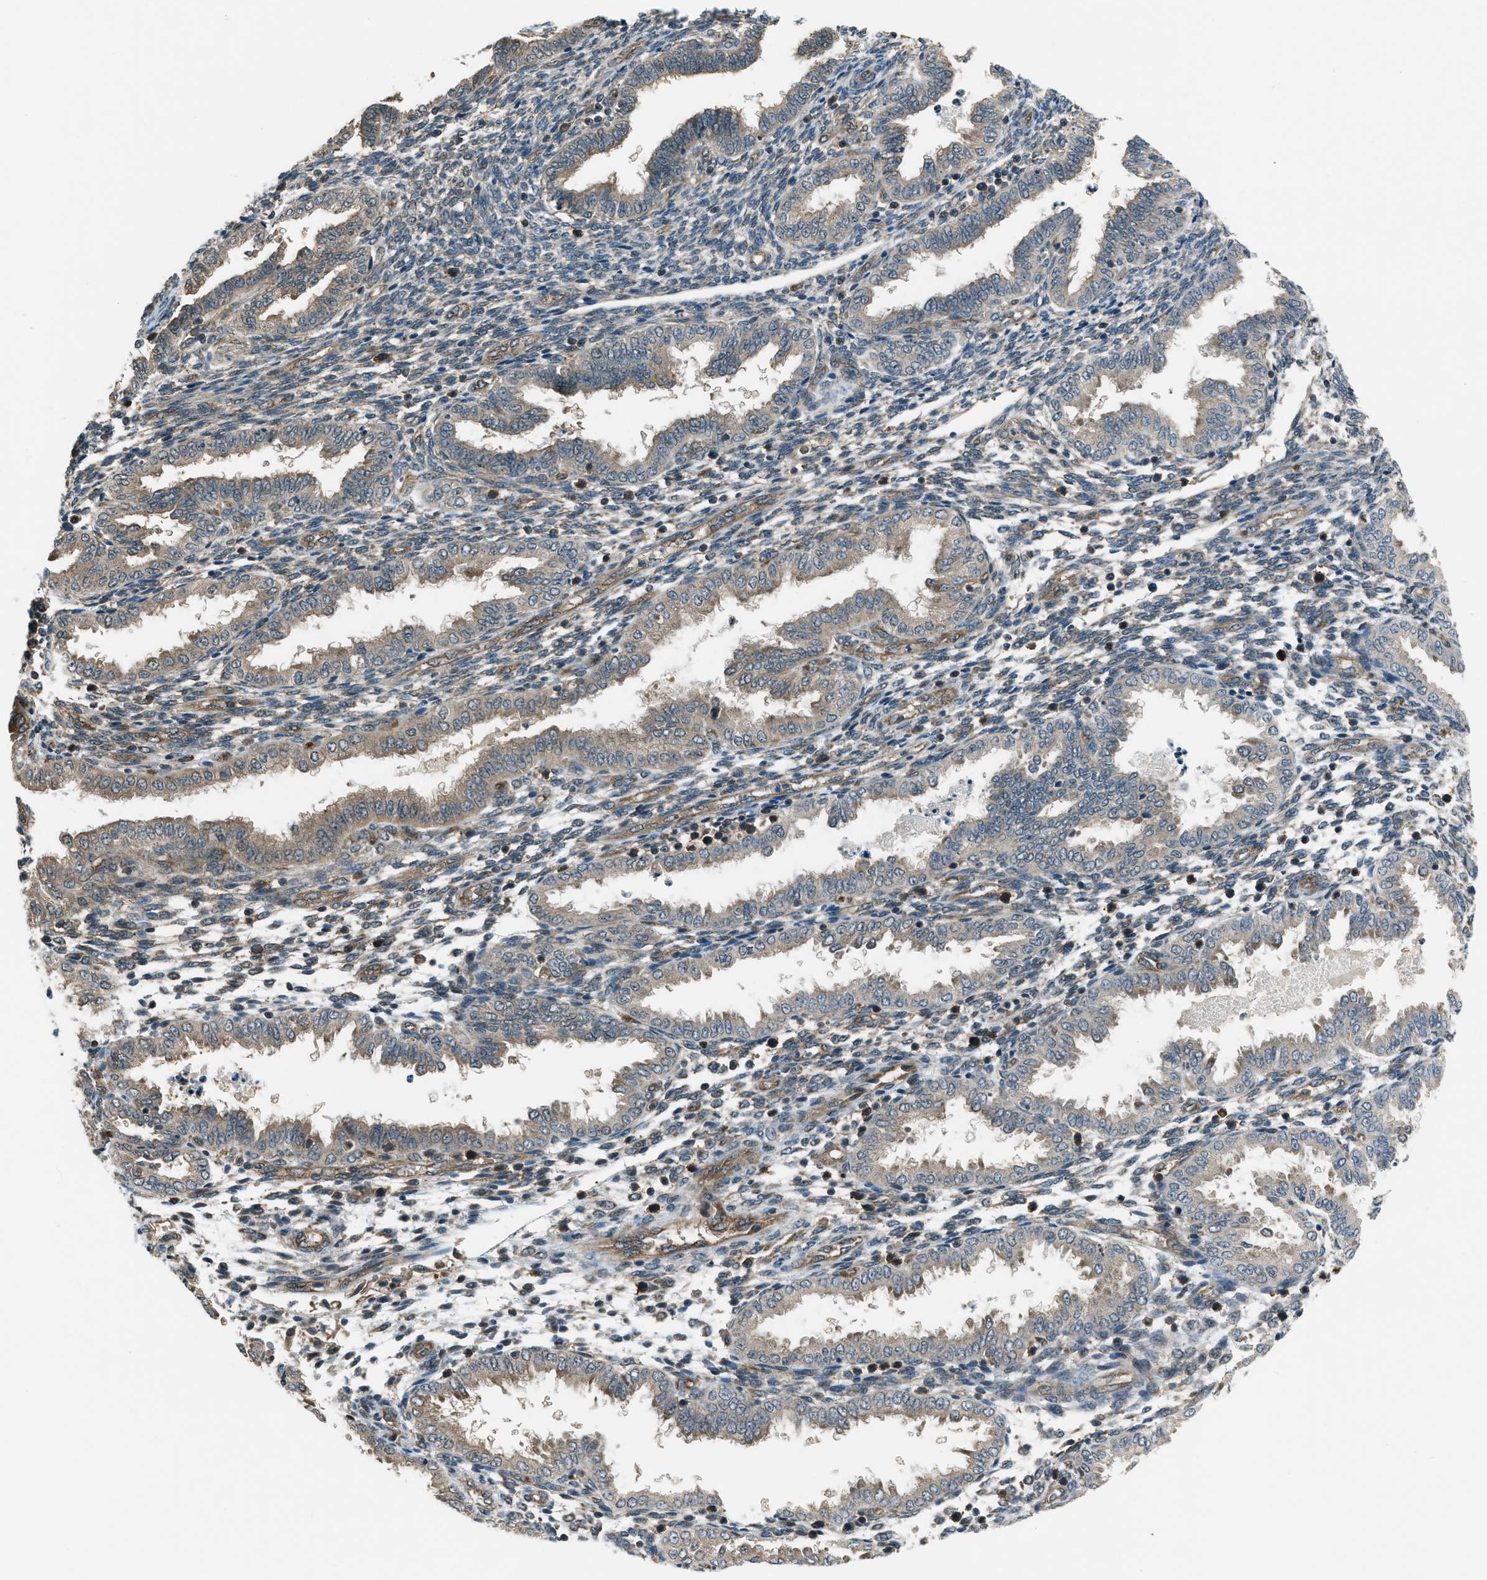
{"staining": {"intensity": "weak", "quantity": "25%-75%", "location": "cytoplasmic/membranous"}, "tissue": "endometrium", "cell_type": "Cells in endometrial stroma", "image_type": "normal", "snomed": [{"axis": "morphology", "description": "Normal tissue, NOS"}, {"axis": "topography", "description": "Endometrium"}], "caption": "Immunohistochemical staining of normal human endometrium demonstrates weak cytoplasmic/membranous protein expression in approximately 25%-75% of cells in endometrial stroma.", "gene": "ASAP2", "patient": {"sex": "female", "age": 33}}